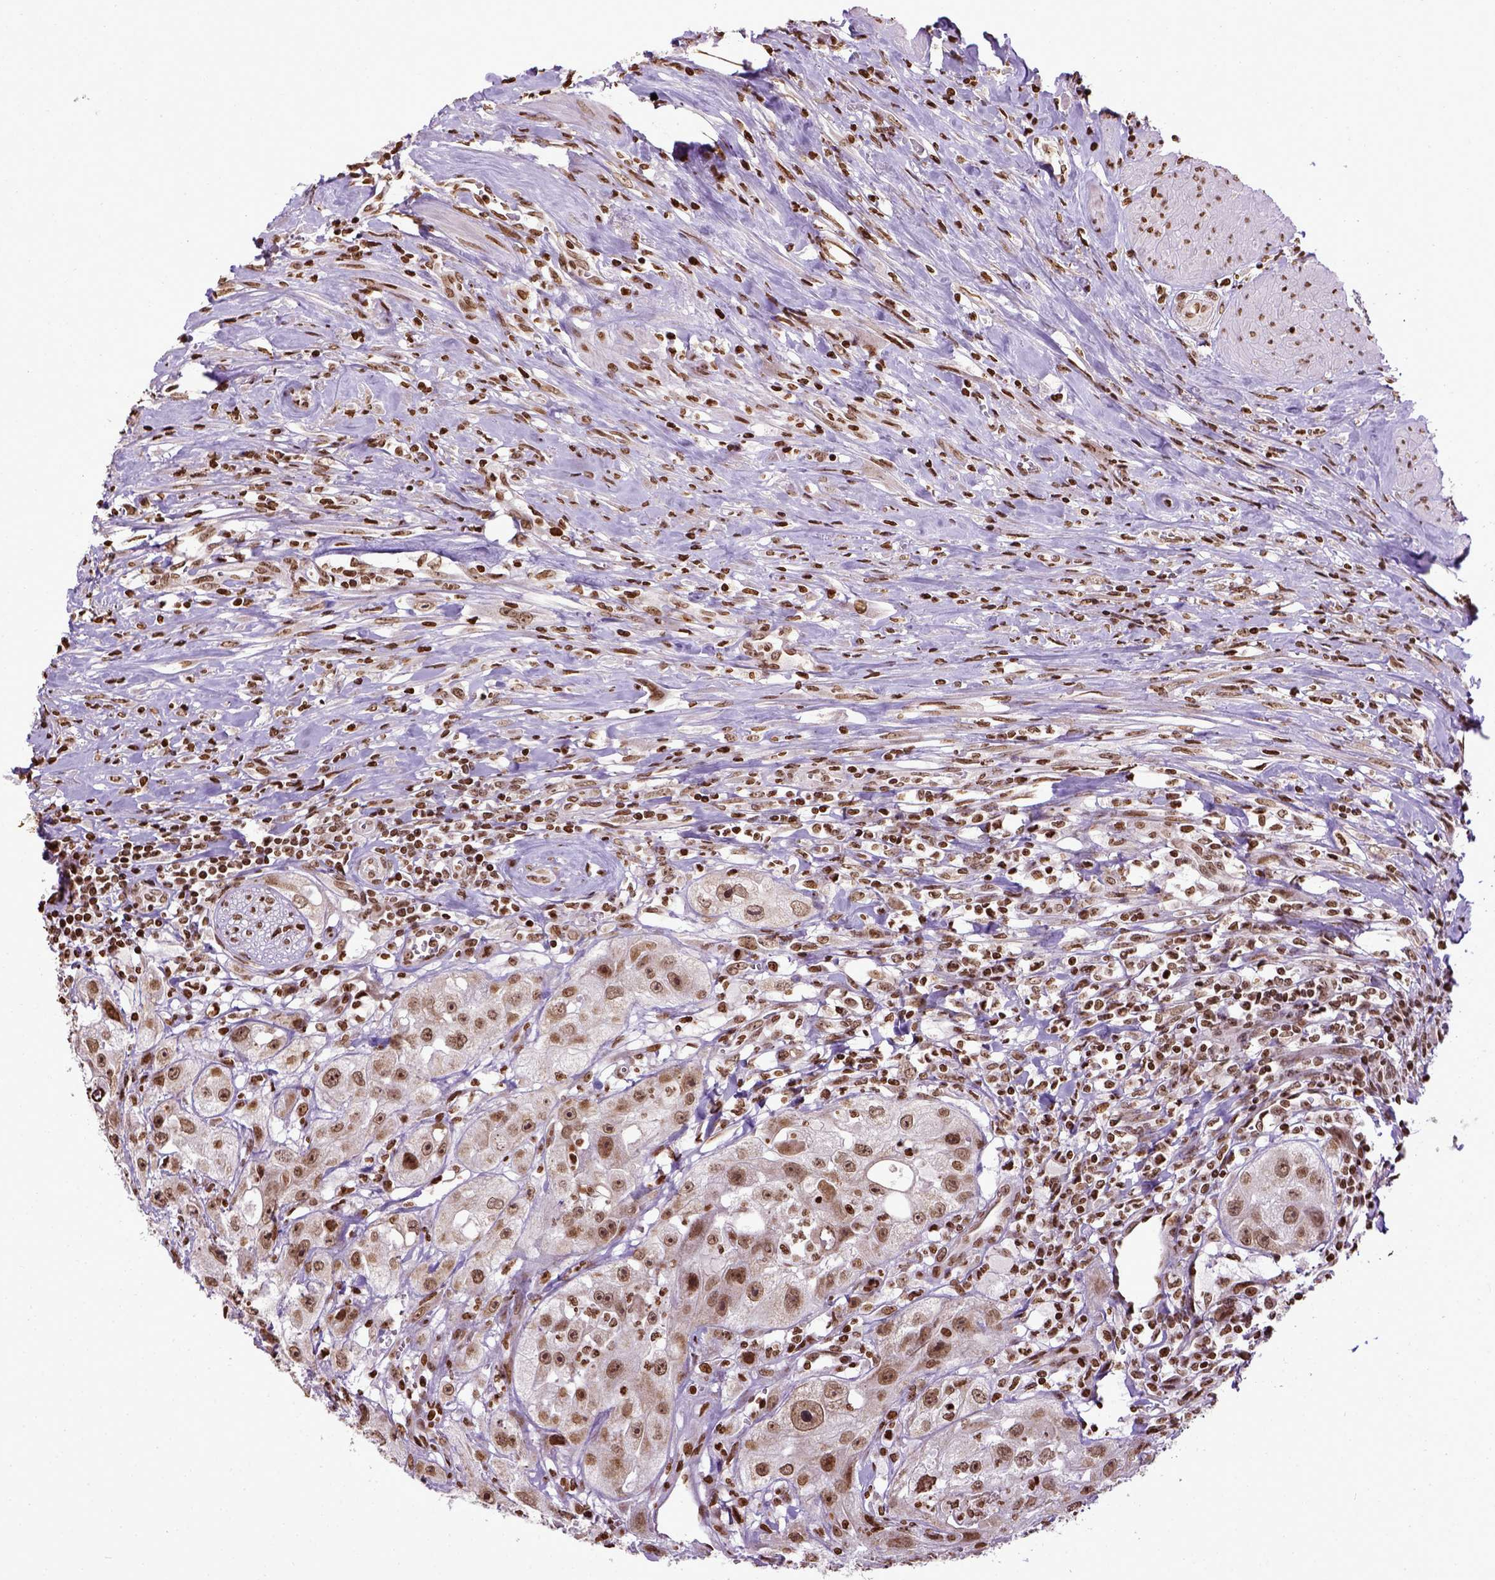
{"staining": {"intensity": "moderate", "quantity": ">75%", "location": "nuclear"}, "tissue": "urothelial cancer", "cell_type": "Tumor cells", "image_type": "cancer", "snomed": [{"axis": "morphology", "description": "Urothelial carcinoma, High grade"}, {"axis": "topography", "description": "Urinary bladder"}], "caption": "Tumor cells display moderate nuclear positivity in approximately >75% of cells in urothelial carcinoma (high-grade). (DAB = brown stain, brightfield microscopy at high magnification).", "gene": "ZNF75D", "patient": {"sex": "male", "age": 79}}